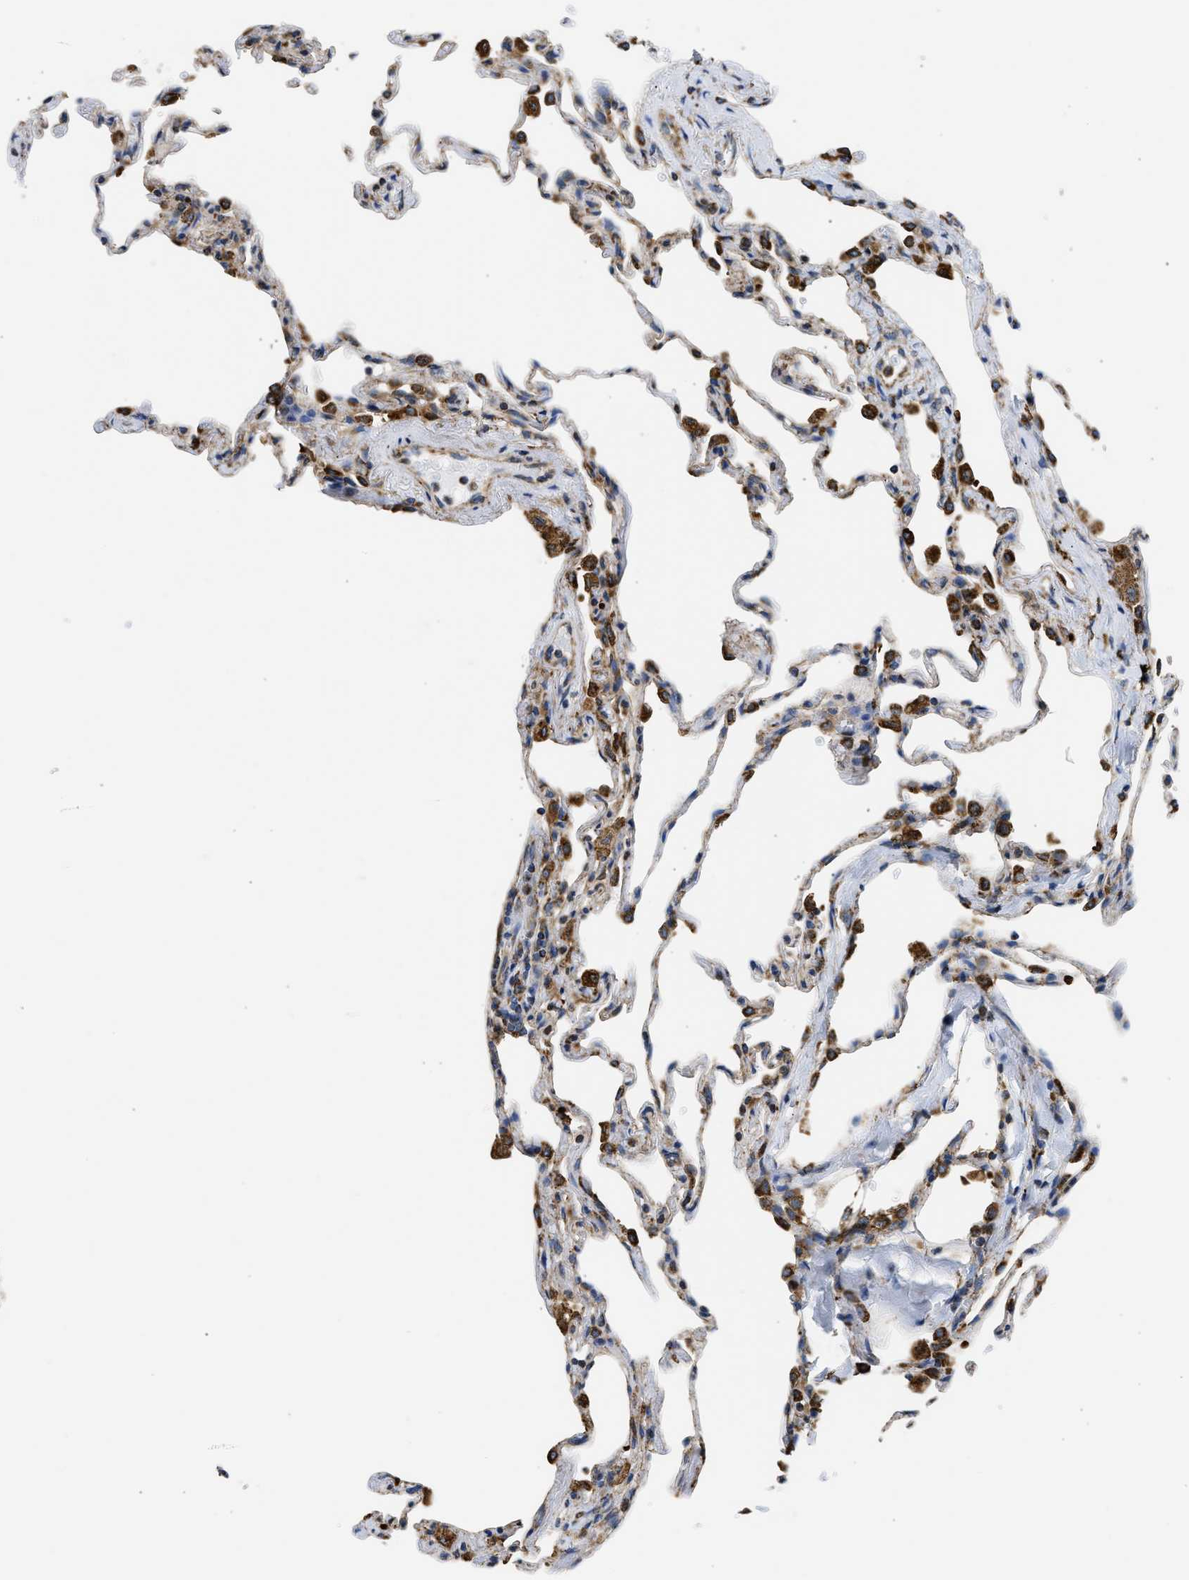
{"staining": {"intensity": "moderate", "quantity": "<25%", "location": "cytoplasmic/membranous"}, "tissue": "lung", "cell_type": "Alveolar cells", "image_type": "normal", "snomed": [{"axis": "morphology", "description": "Normal tissue, NOS"}, {"axis": "topography", "description": "Lung"}], "caption": "DAB immunohistochemical staining of benign human lung displays moderate cytoplasmic/membranous protein staining in about <25% of alveolar cells. (Stains: DAB in brown, nuclei in blue, Microscopy: brightfield microscopy at high magnification).", "gene": "CYCS", "patient": {"sex": "male", "age": 59}}